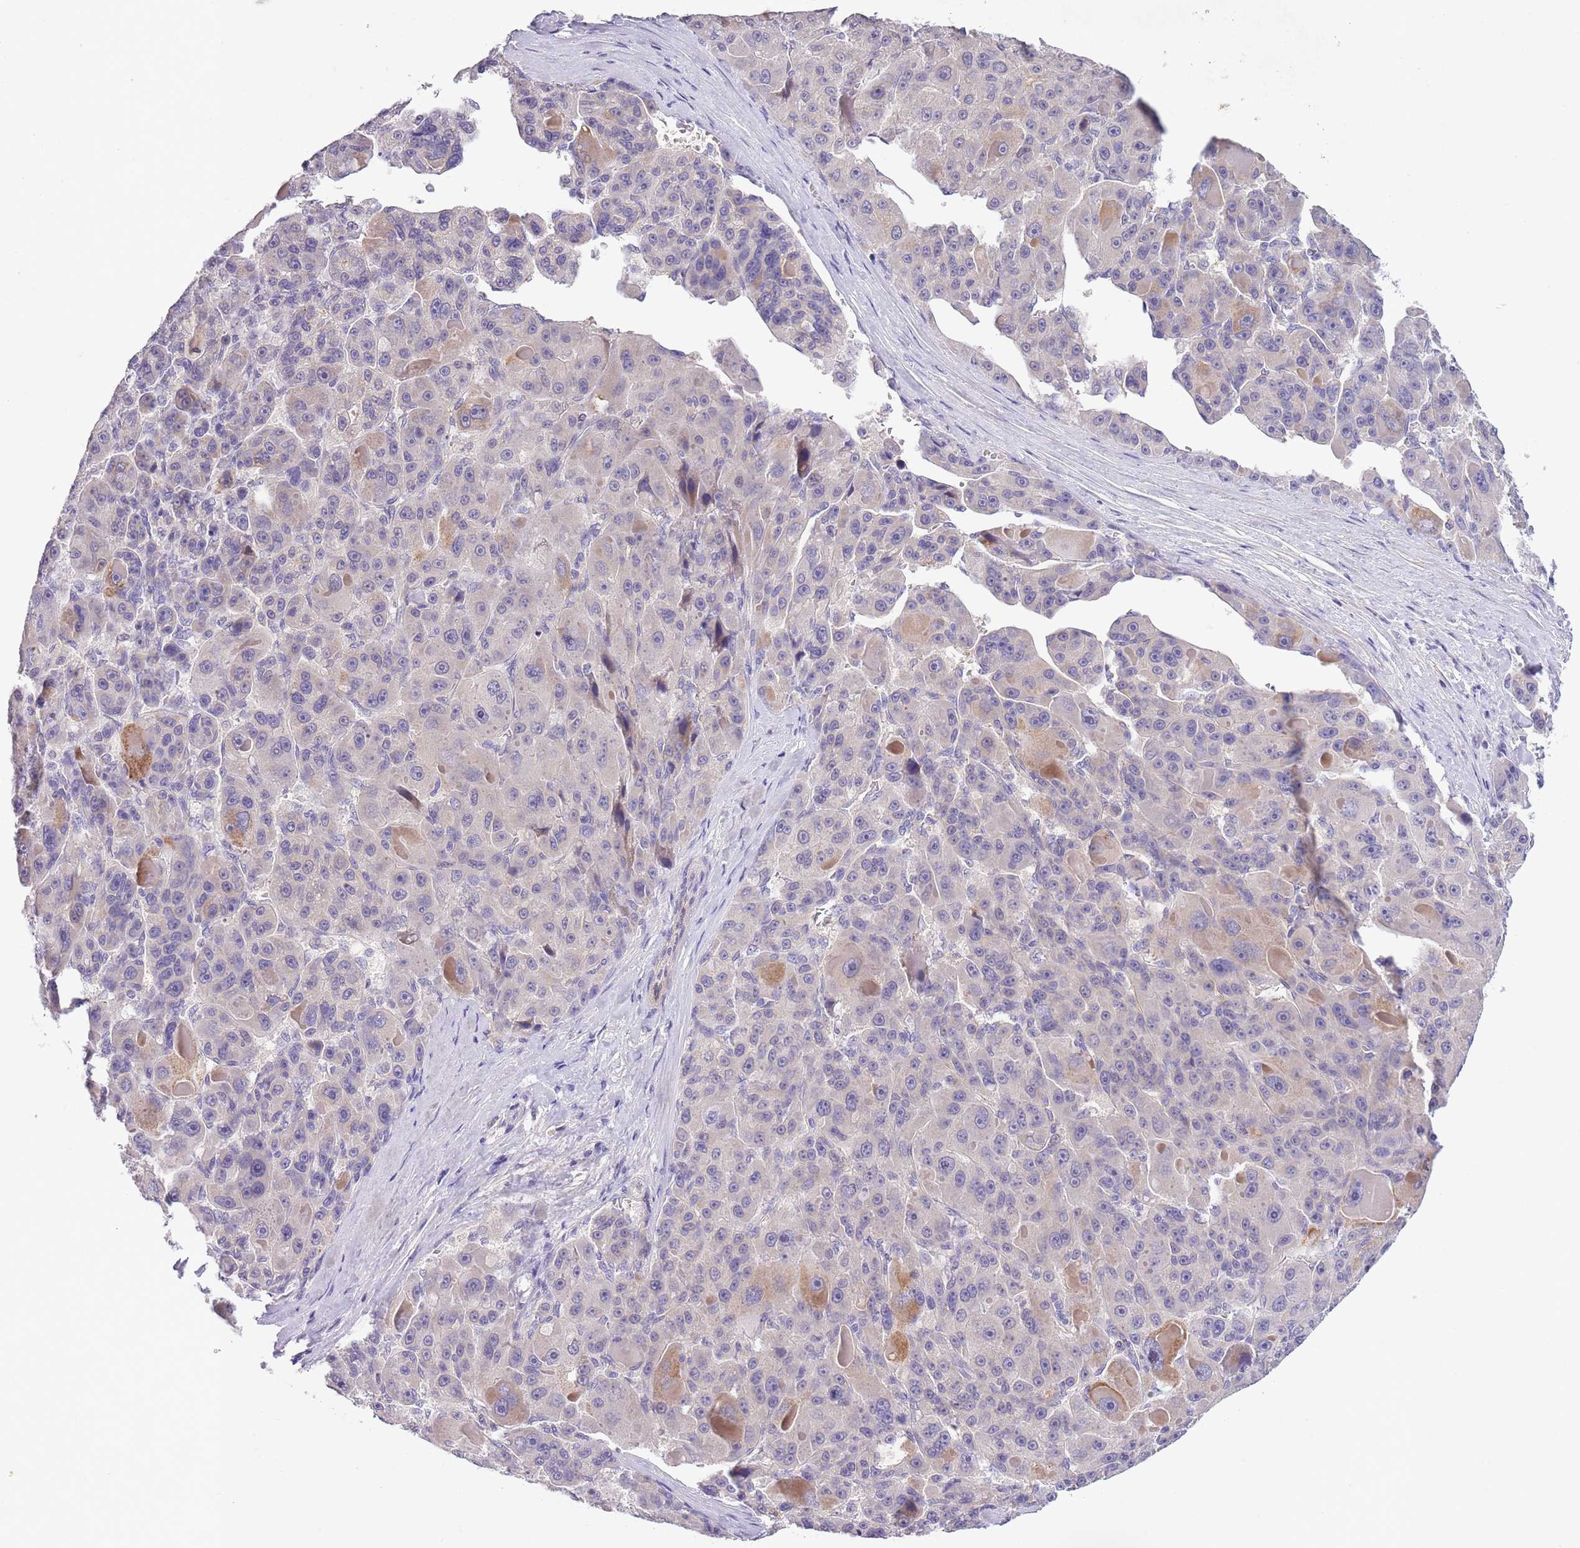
{"staining": {"intensity": "moderate", "quantity": "<25%", "location": "cytoplasmic/membranous"}, "tissue": "liver cancer", "cell_type": "Tumor cells", "image_type": "cancer", "snomed": [{"axis": "morphology", "description": "Carcinoma, Hepatocellular, NOS"}, {"axis": "topography", "description": "Liver"}], "caption": "Protein staining displays moderate cytoplasmic/membranous positivity in about <25% of tumor cells in liver hepatocellular carcinoma.", "gene": "ZNF658", "patient": {"sex": "male", "age": 76}}